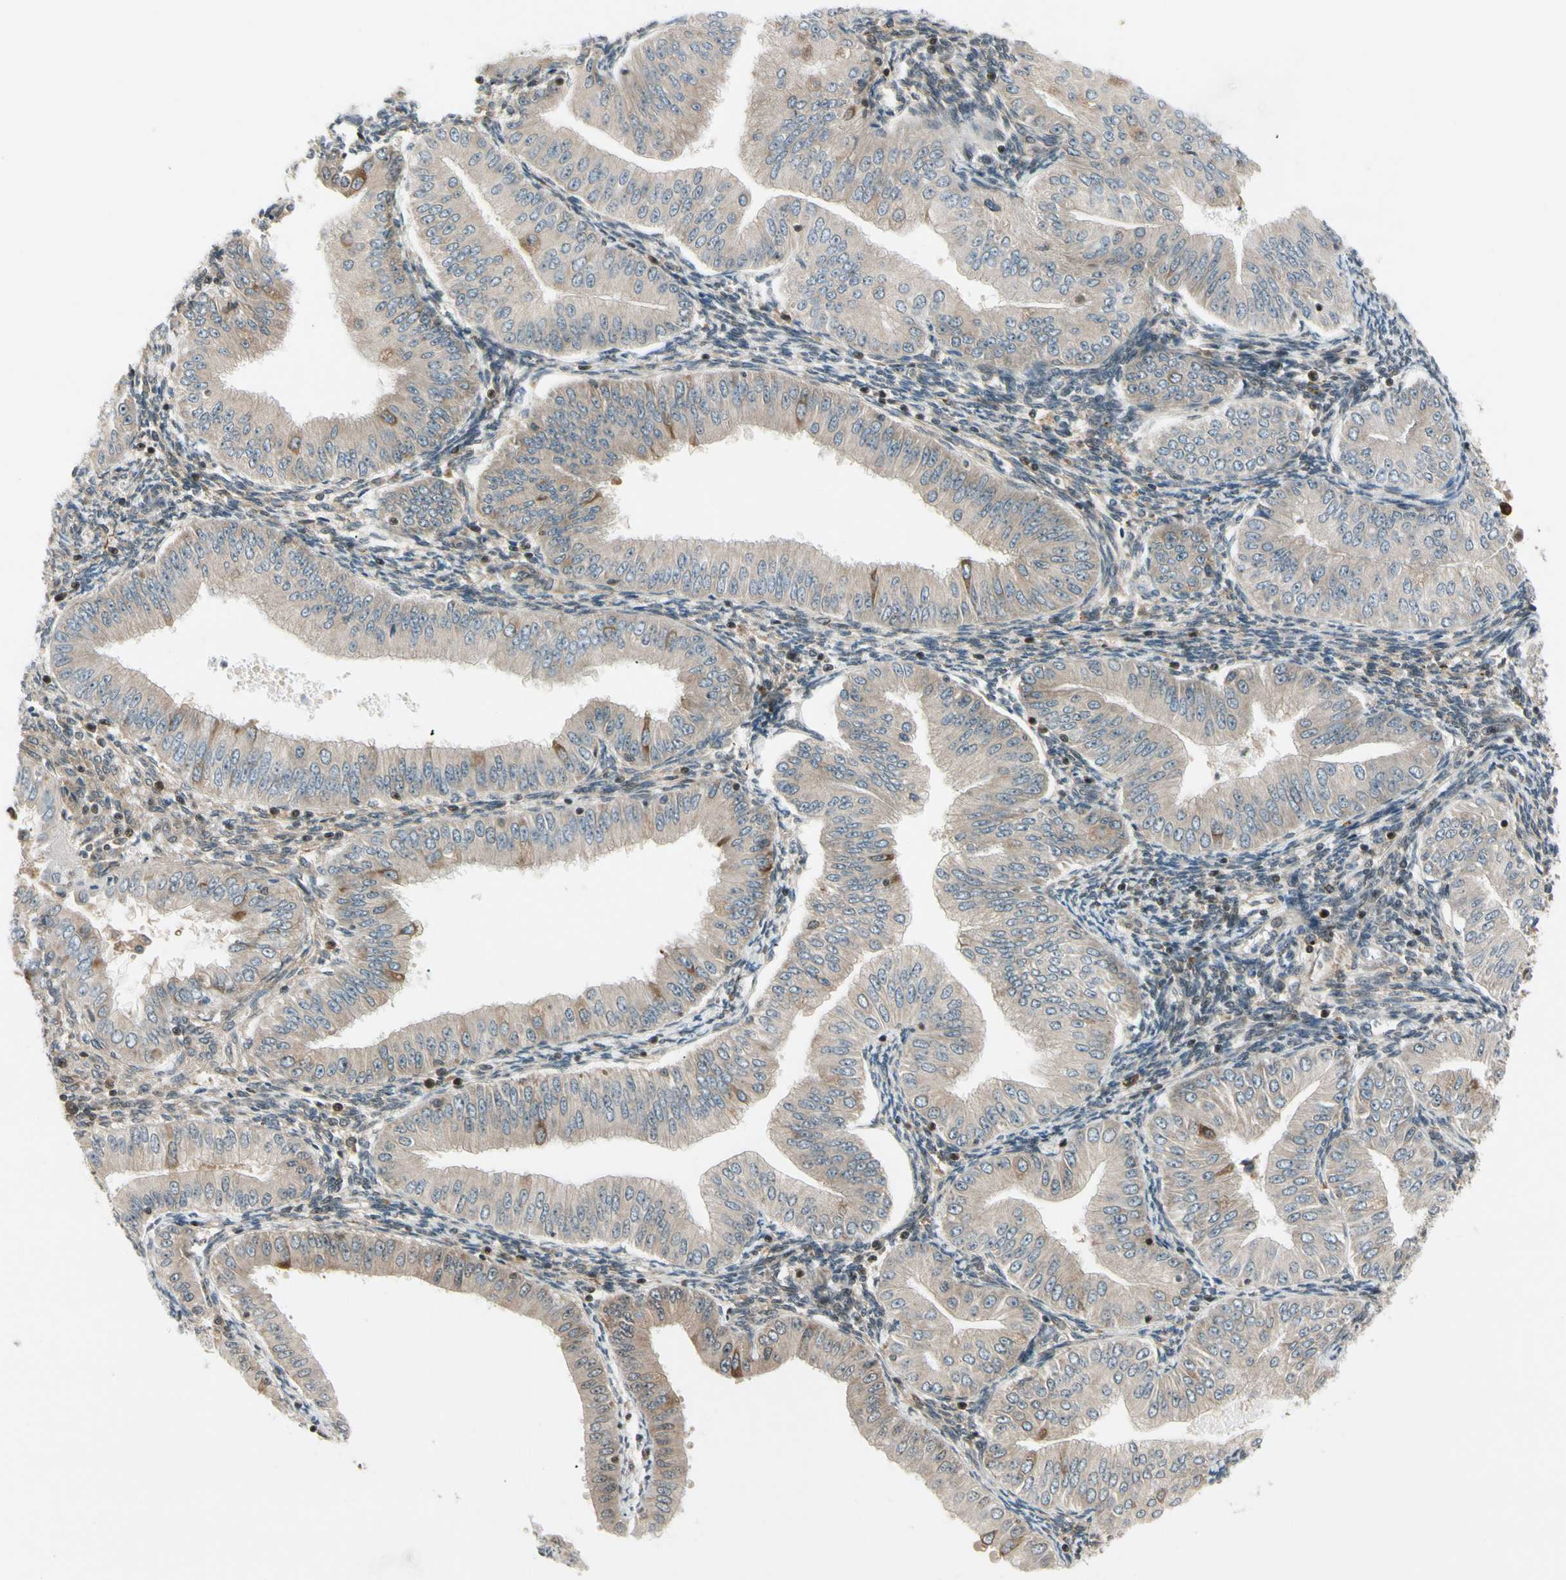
{"staining": {"intensity": "weak", "quantity": ">75%", "location": "cytoplasmic/membranous"}, "tissue": "endometrial cancer", "cell_type": "Tumor cells", "image_type": "cancer", "snomed": [{"axis": "morphology", "description": "Normal tissue, NOS"}, {"axis": "morphology", "description": "Adenocarcinoma, NOS"}, {"axis": "topography", "description": "Endometrium"}], "caption": "High-power microscopy captured an IHC photomicrograph of endometrial adenocarcinoma, revealing weak cytoplasmic/membranous expression in approximately >75% of tumor cells.", "gene": "DAXX", "patient": {"sex": "female", "age": 53}}